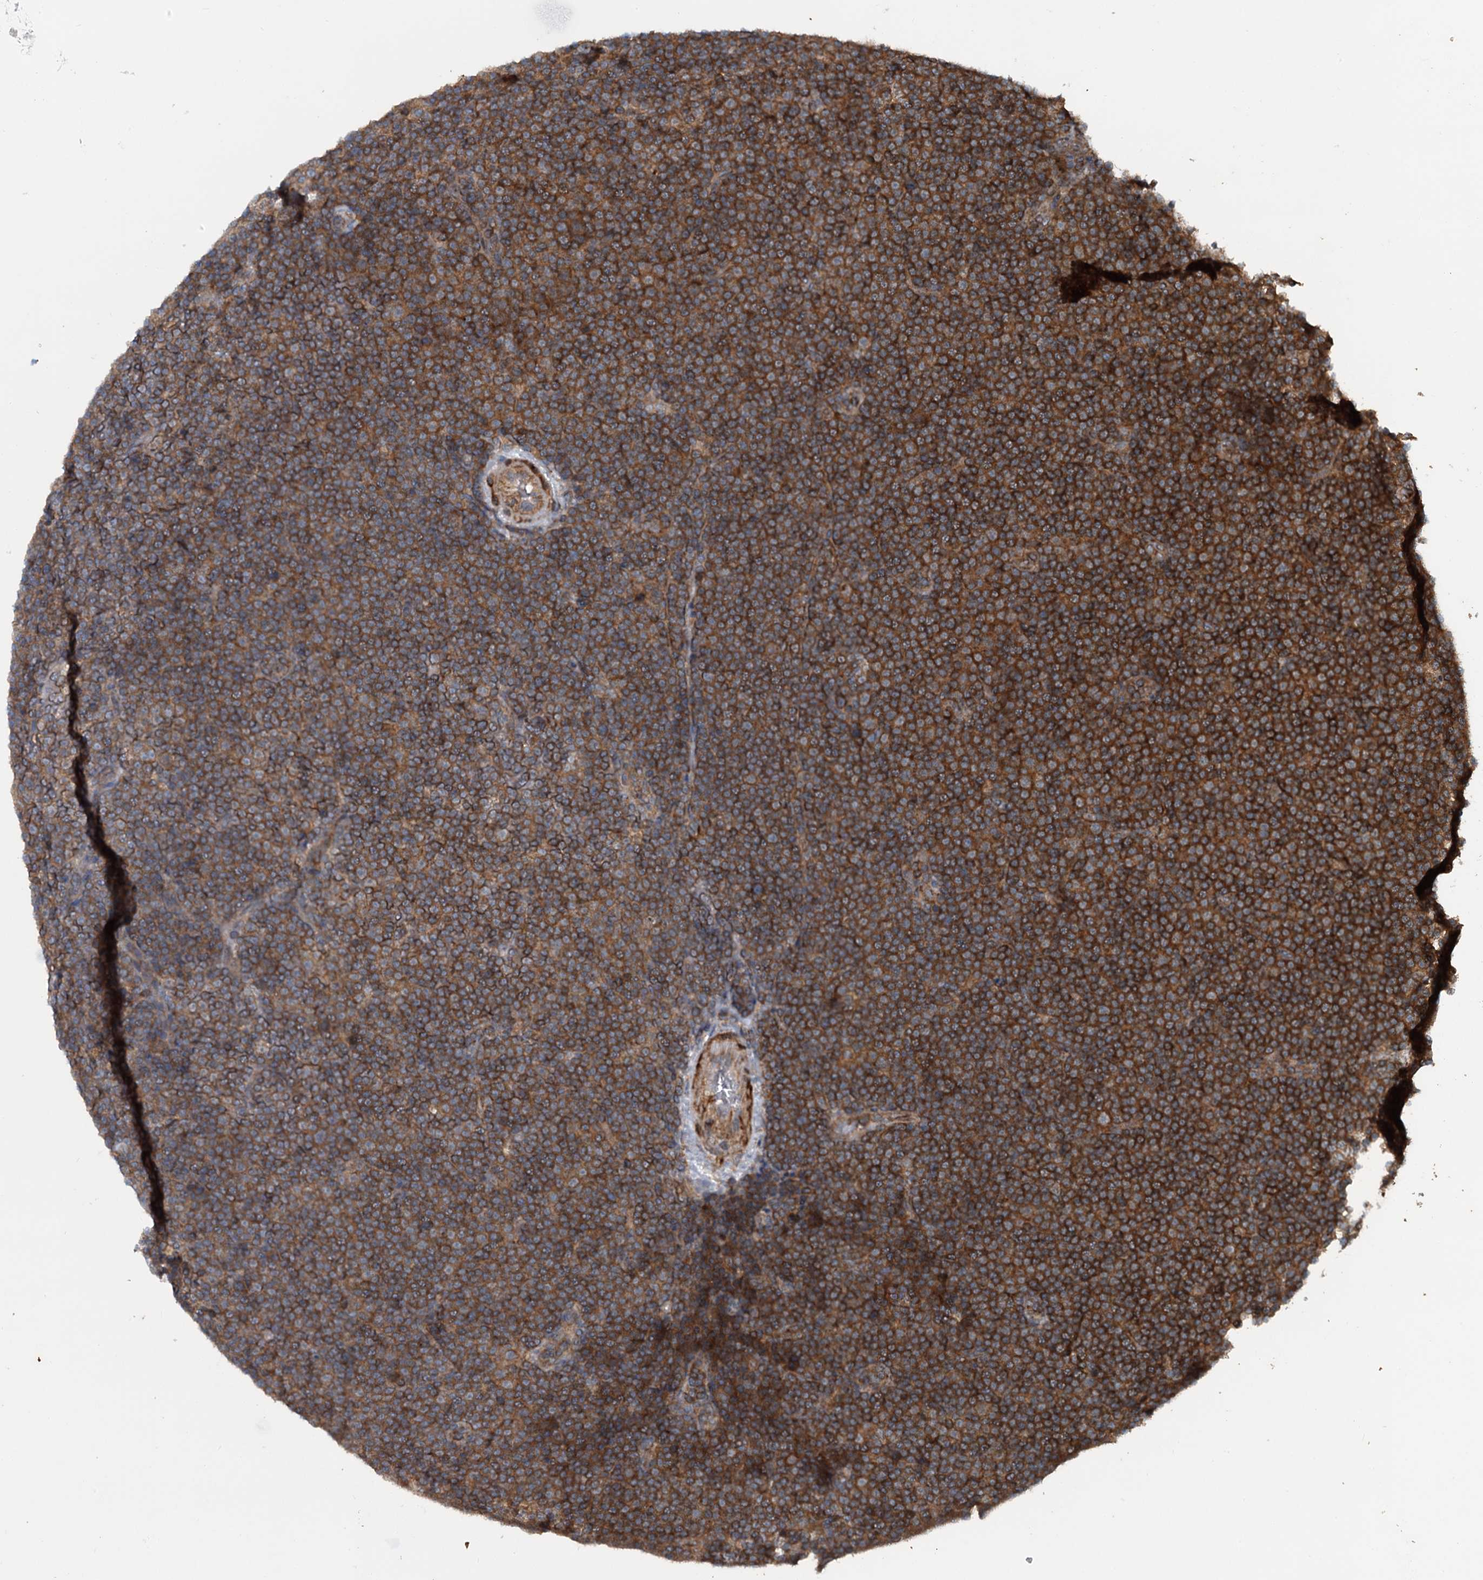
{"staining": {"intensity": "strong", "quantity": ">75%", "location": "cytoplasmic/membranous"}, "tissue": "lymphoma", "cell_type": "Tumor cells", "image_type": "cancer", "snomed": [{"axis": "morphology", "description": "Malignant lymphoma, non-Hodgkin's type, Low grade"}, {"axis": "topography", "description": "Lymph node"}], "caption": "IHC of malignant lymphoma, non-Hodgkin's type (low-grade) displays high levels of strong cytoplasmic/membranous expression in about >75% of tumor cells. (Stains: DAB in brown, nuclei in blue, Microscopy: brightfield microscopy at high magnification).", "gene": "TEDC1", "patient": {"sex": "female", "age": 67}}